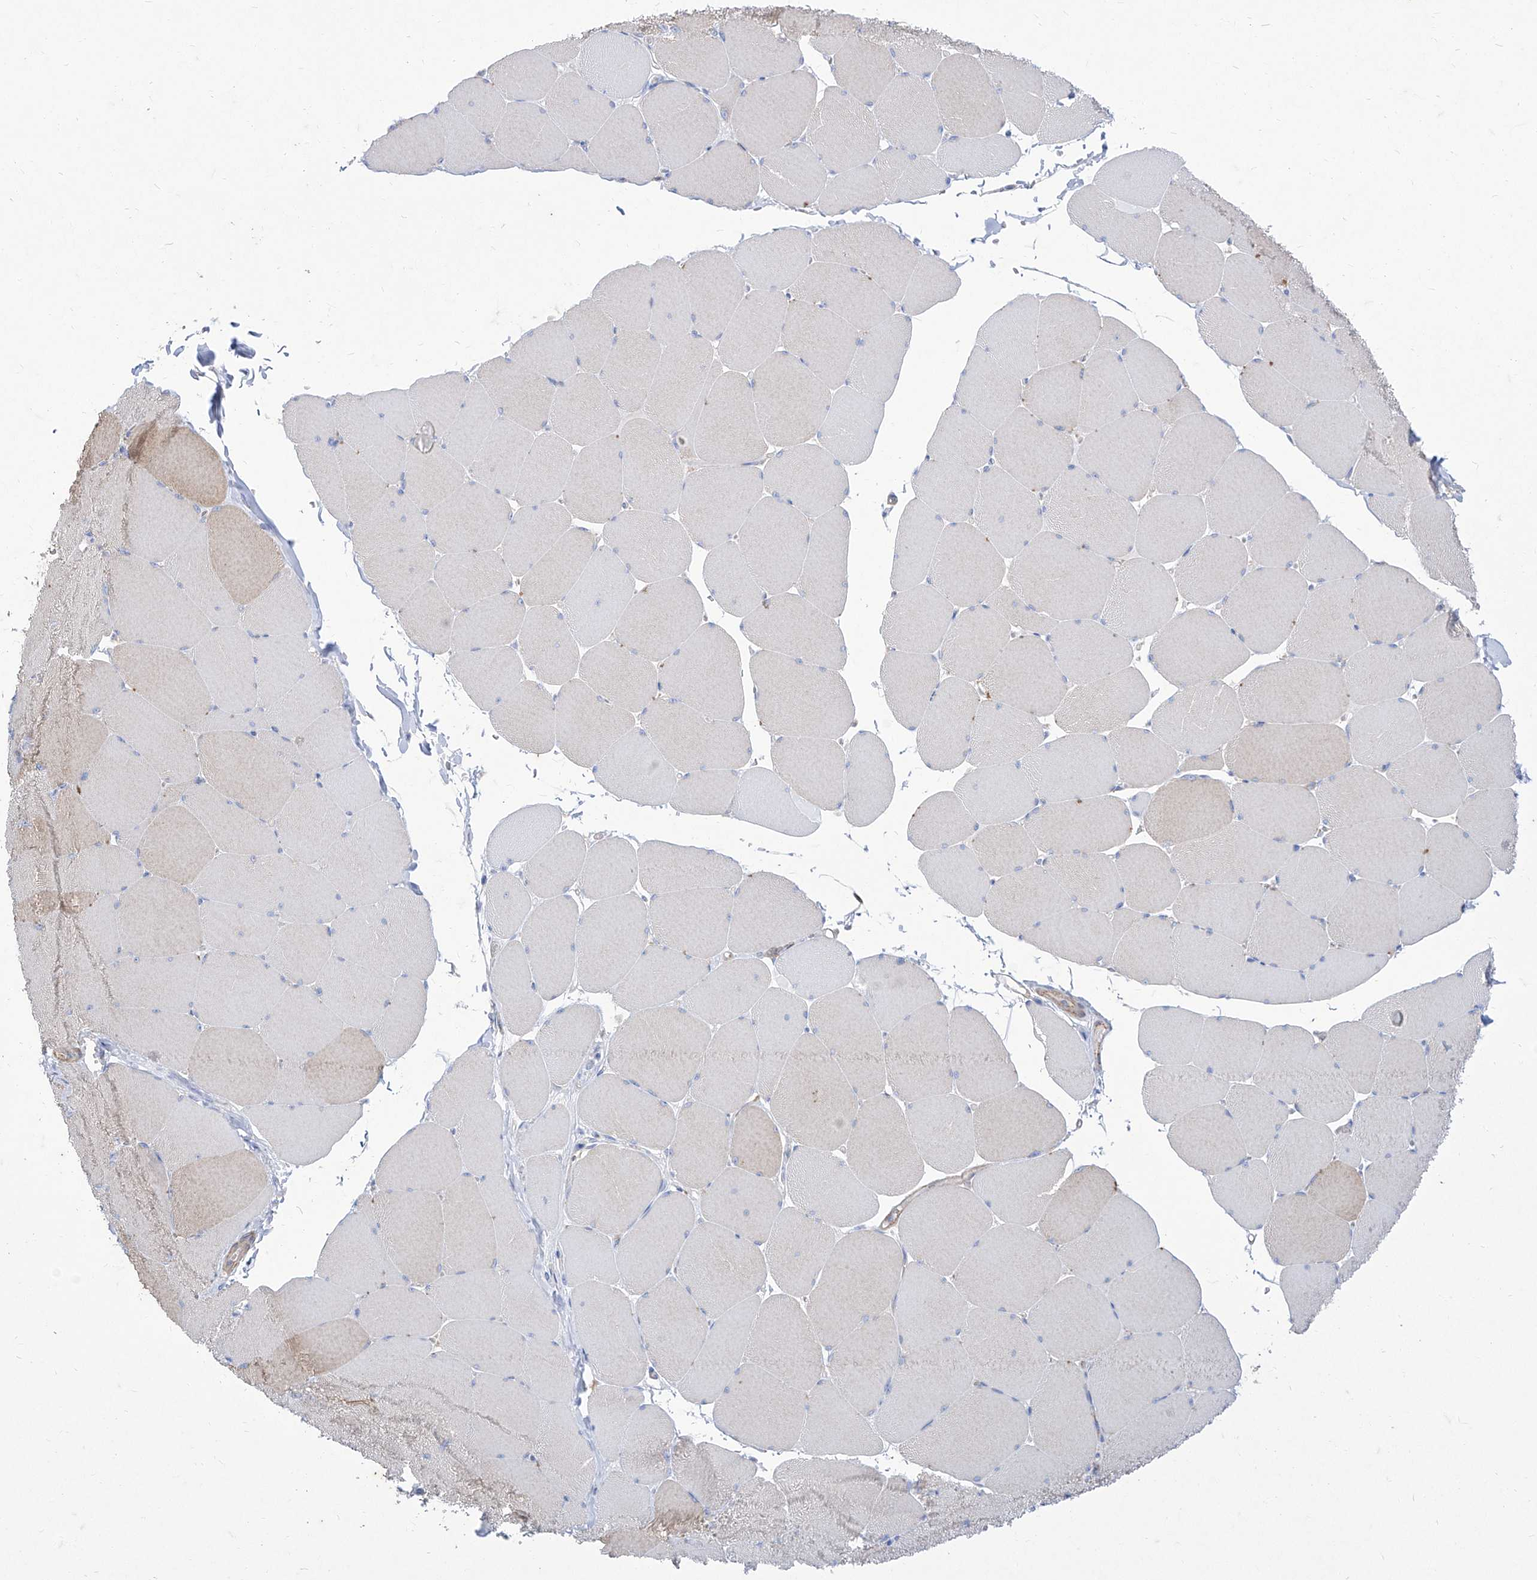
{"staining": {"intensity": "weak", "quantity": "25%-75%", "location": "cytoplasmic/membranous"}, "tissue": "skeletal muscle", "cell_type": "Myocytes", "image_type": "normal", "snomed": [{"axis": "morphology", "description": "Normal tissue, NOS"}, {"axis": "topography", "description": "Skeletal muscle"}, {"axis": "topography", "description": "Head-Neck"}], "caption": "Unremarkable skeletal muscle shows weak cytoplasmic/membranous staining in approximately 25%-75% of myocytes (DAB (3,3'-diaminobenzidine) IHC, brown staining for protein, blue staining for nuclei)..", "gene": "C1orf74", "patient": {"sex": "male", "age": 66}}